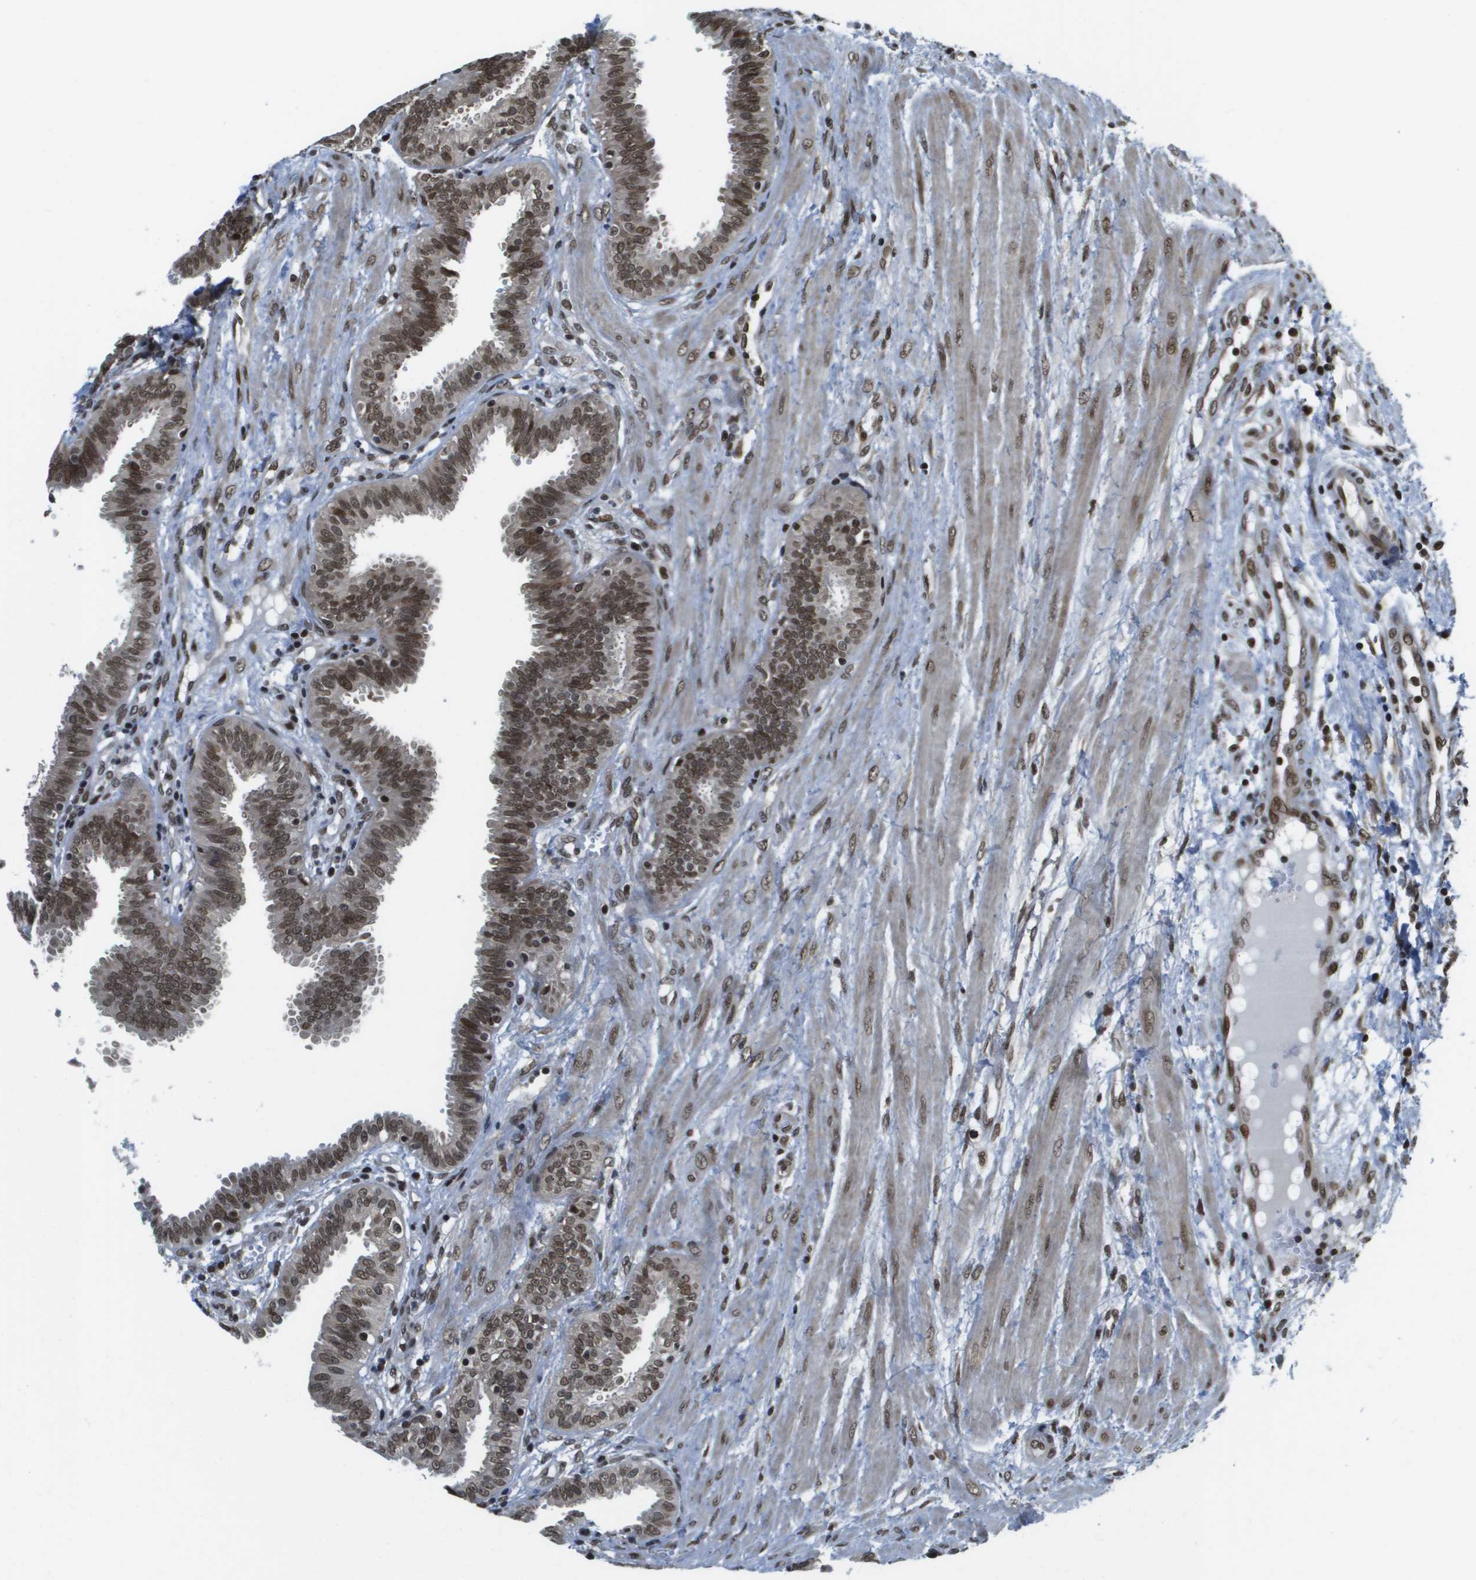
{"staining": {"intensity": "strong", "quantity": ">75%", "location": "nuclear"}, "tissue": "fallopian tube", "cell_type": "Glandular cells", "image_type": "normal", "snomed": [{"axis": "morphology", "description": "Normal tissue, NOS"}, {"axis": "topography", "description": "Fallopian tube"}], "caption": "A micrograph of fallopian tube stained for a protein shows strong nuclear brown staining in glandular cells.", "gene": "RECQL4", "patient": {"sex": "female", "age": 32}}